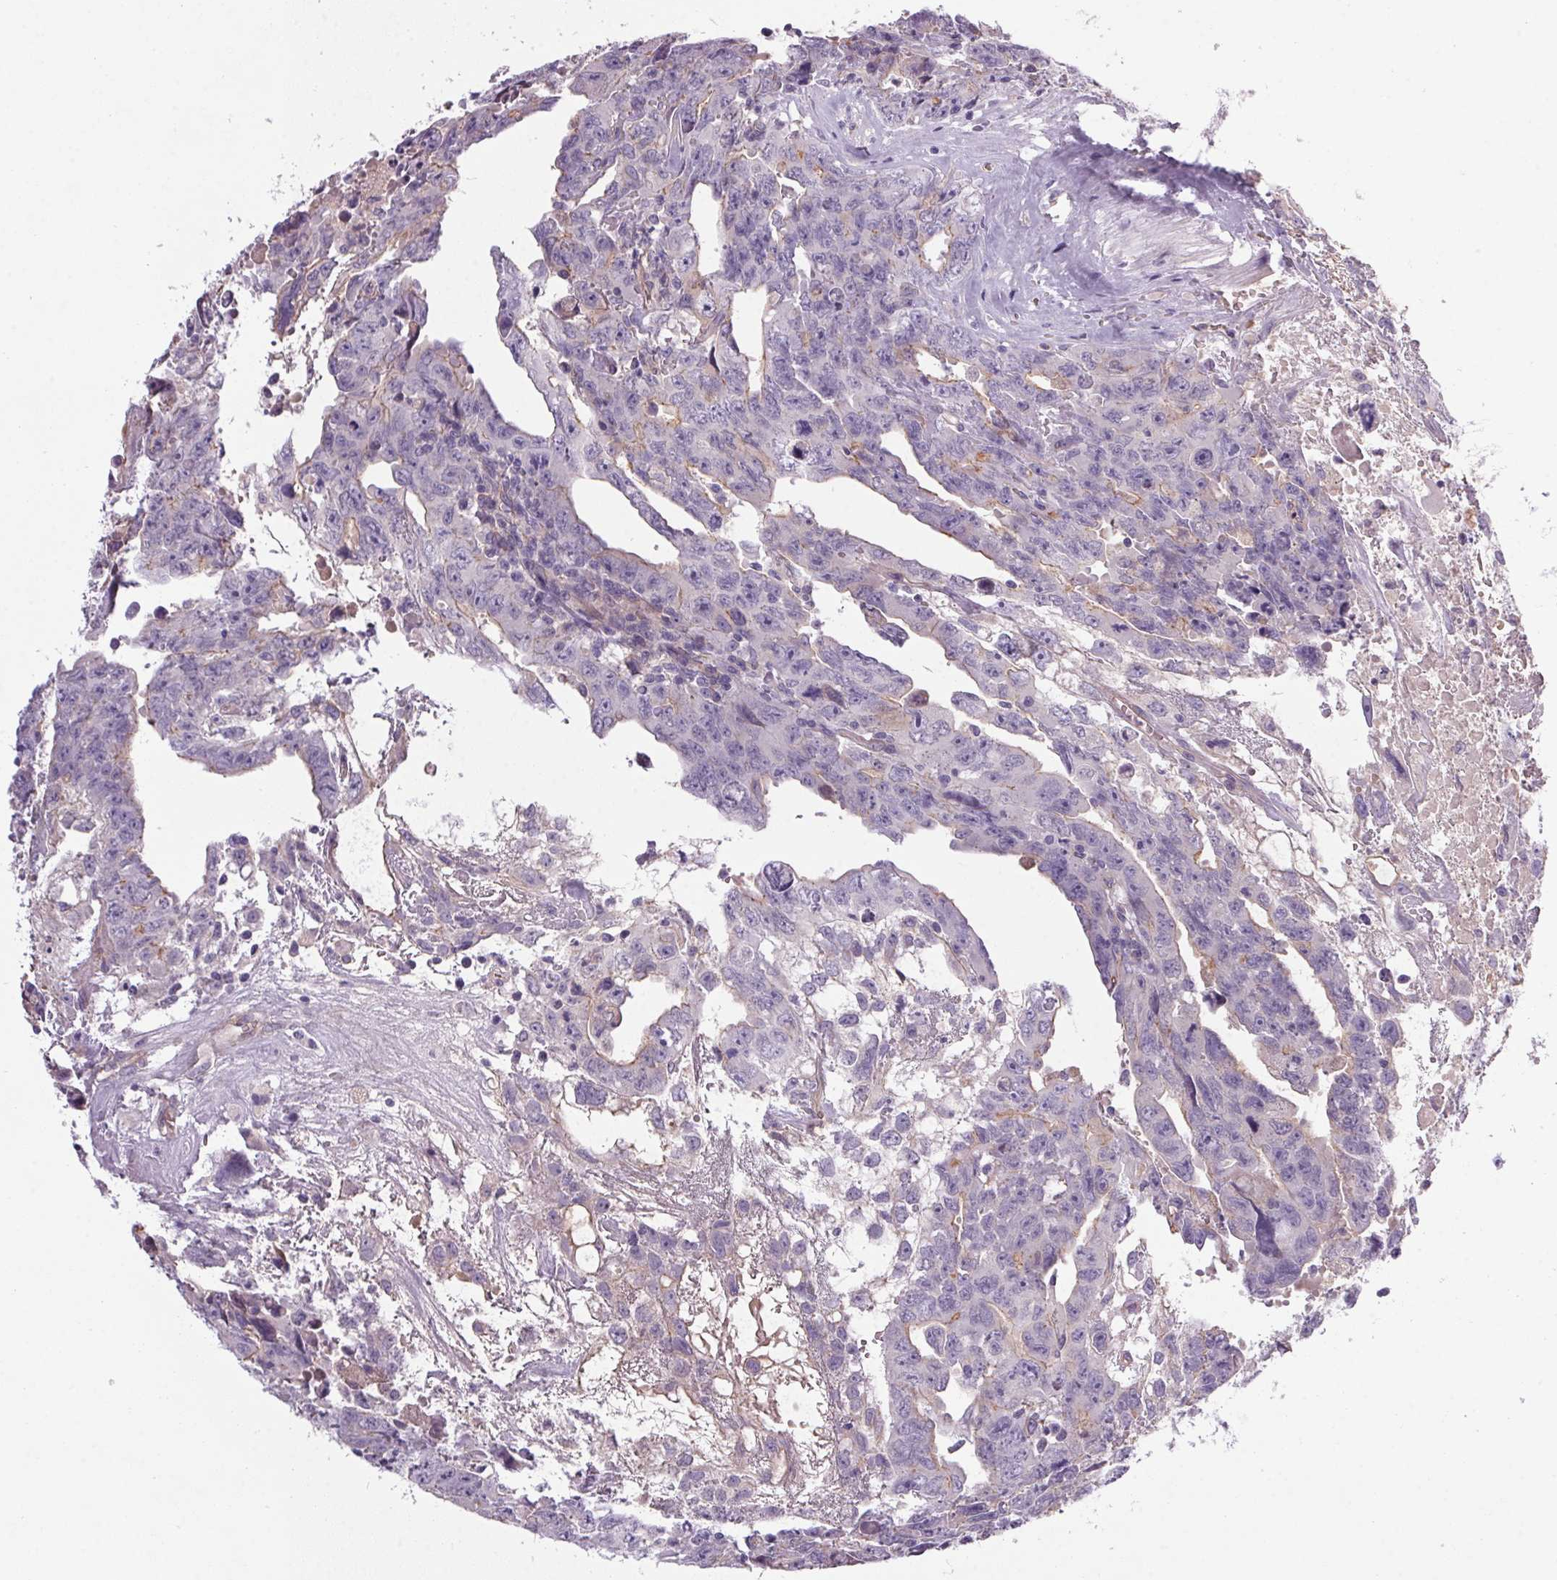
{"staining": {"intensity": "weak", "quantity": "<25%", "location": "cytoplasmic/membranous"}, "tissue": "testis cancer", "cell_type": "Tumor cells", "image_type": "cancer", "snomed": [{"axis": "morphology", "description": "Carcinoma, Embryonal, NOS"}, {"axis": "topography", "description": "Testis"}], "caption": "Immunohistochemistry of embryonal carcinoma (testis) exhibits no positivity in tumor cells. Brightfield microscopy of immunohistochemistry stained with DAB (brown) and hematoxylin (blue), captured at high magnification.", "gene": "APOC4", "patient": {"sex": "male", "age": 24}}